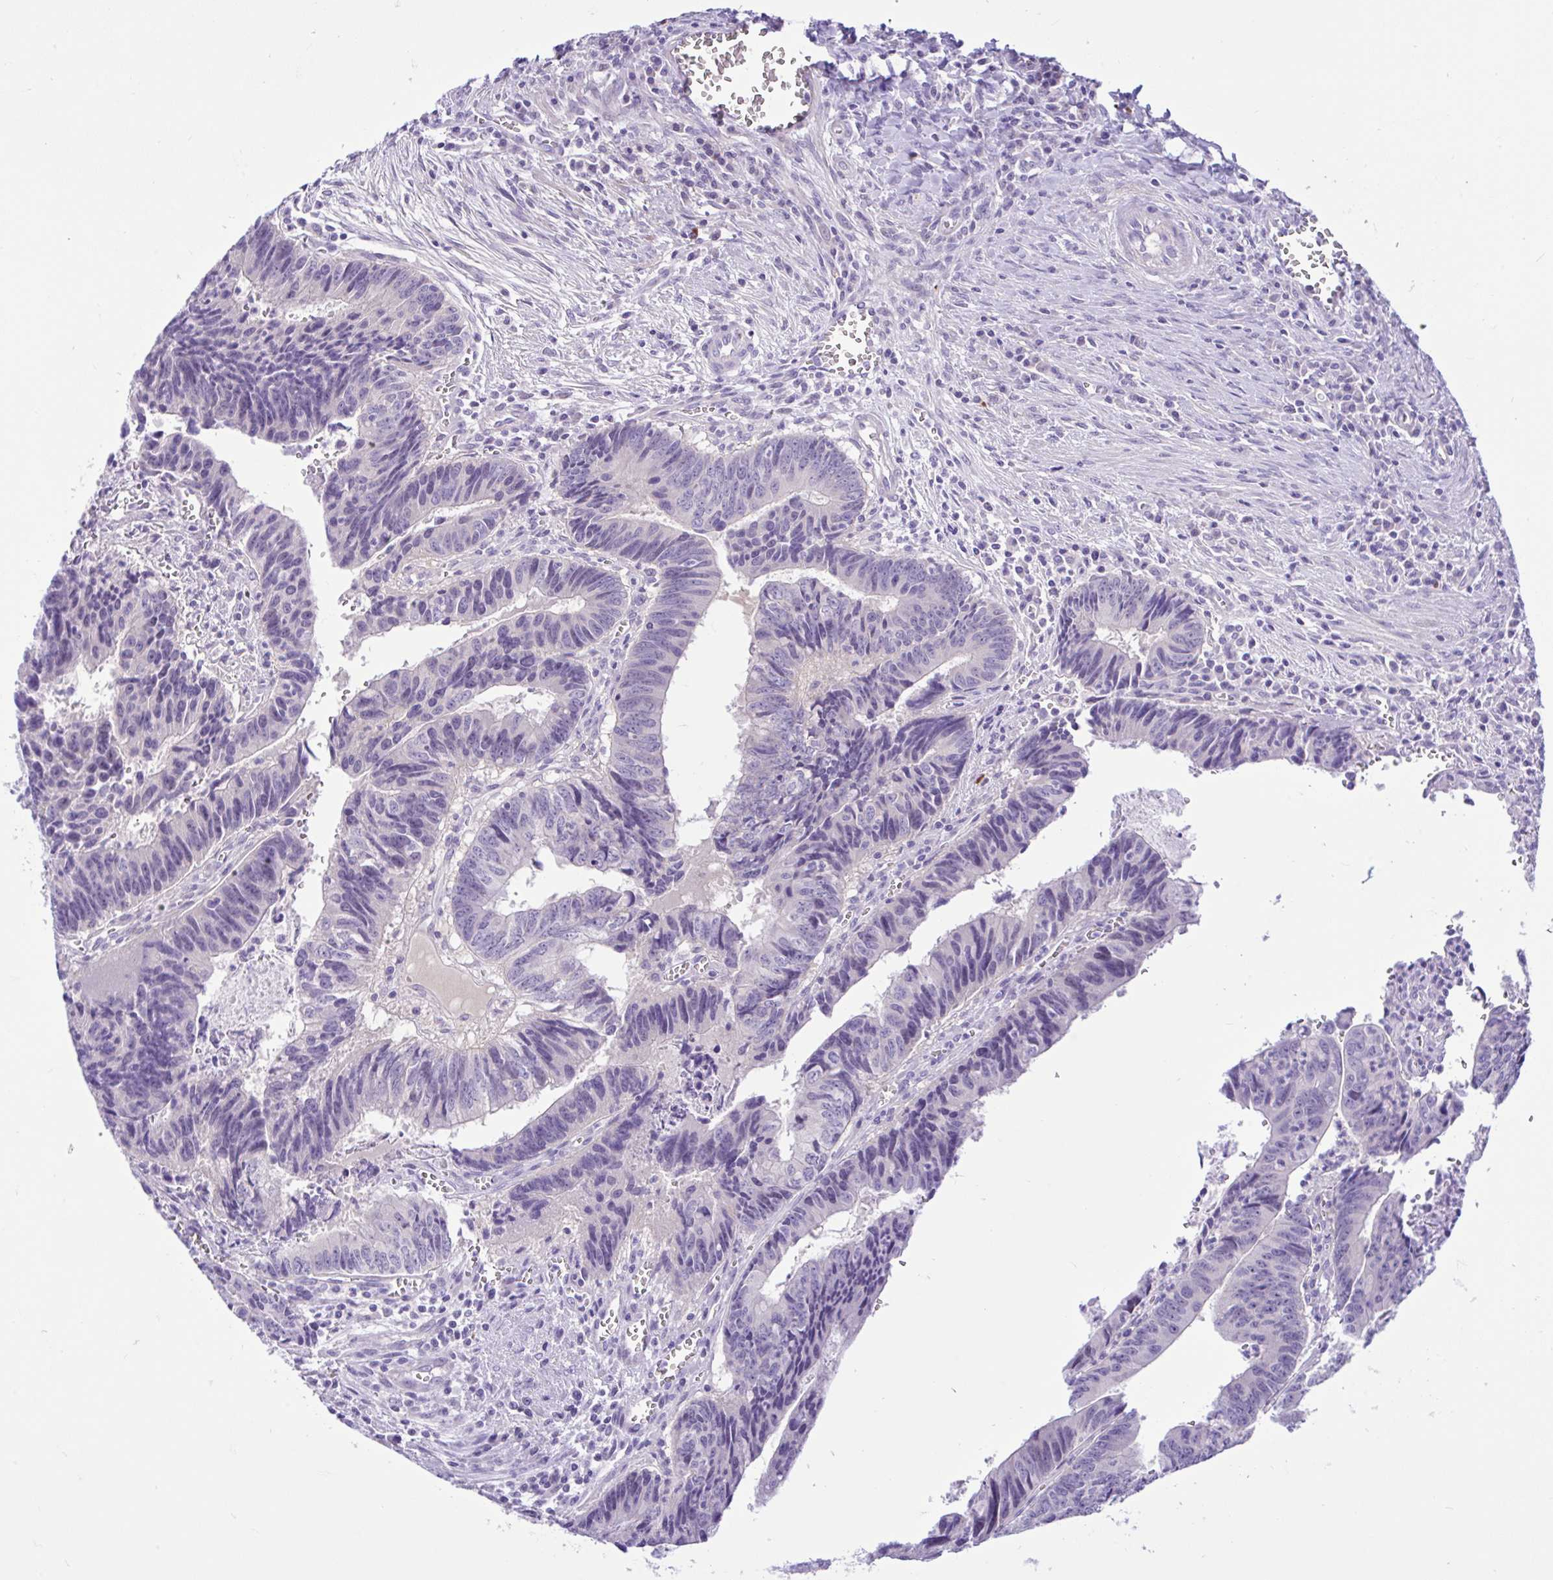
{"staining": {"intensity": "negative", "quantity": "none", "location": "none"}, "tissue": "colorectal cancer", "cell_type": "Tumor cells", "image_type": "cancer", "snomed": [{"axis": "morphology", "description": "Adenocarcinoma, NOS"}, {"axis": "topography", "description": "Colon"}], "caption": "Tumor cells show no significant positivity in colorectal cancer.", "gene": "ANO4", "patient": {"sex": "male", "age": 86}}